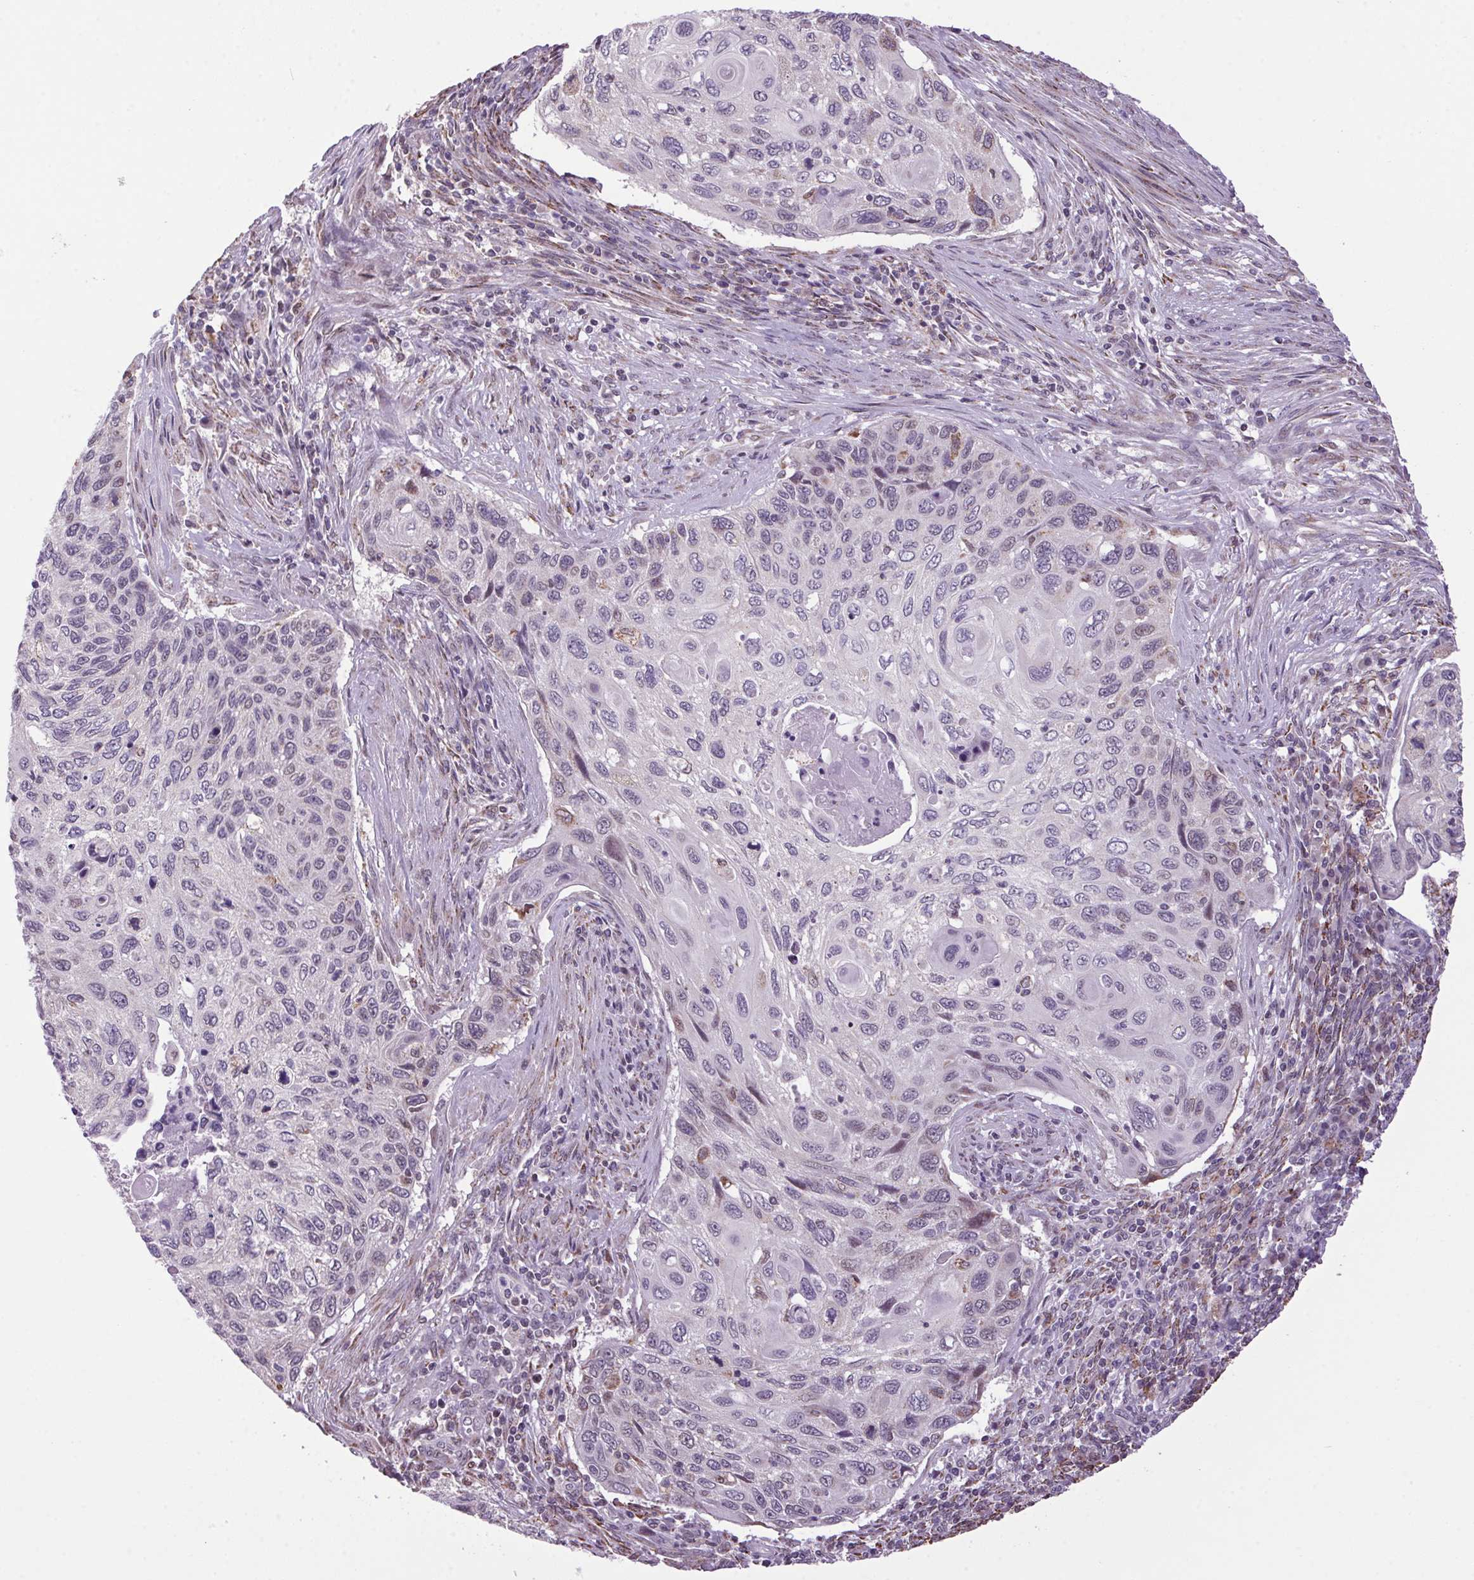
{"staining": {"intensity": "negative", "quantity": "none", "location": "none"}, "tissue": "cervical cancer", "cell_type": "Tumor cells", "image_type": "cancer", "snomed": [{"axis": "morphology", "description": "Squamous cell carcinoma, NOS"}, {"axis": "topography", "description": "Cervix"}], "caption": "The image exhibits no staining of tumor cells in cervical squamous cell carcinoma.", "gene": "AKR1E2", "patient": {"sex": "female", "age": 70}}